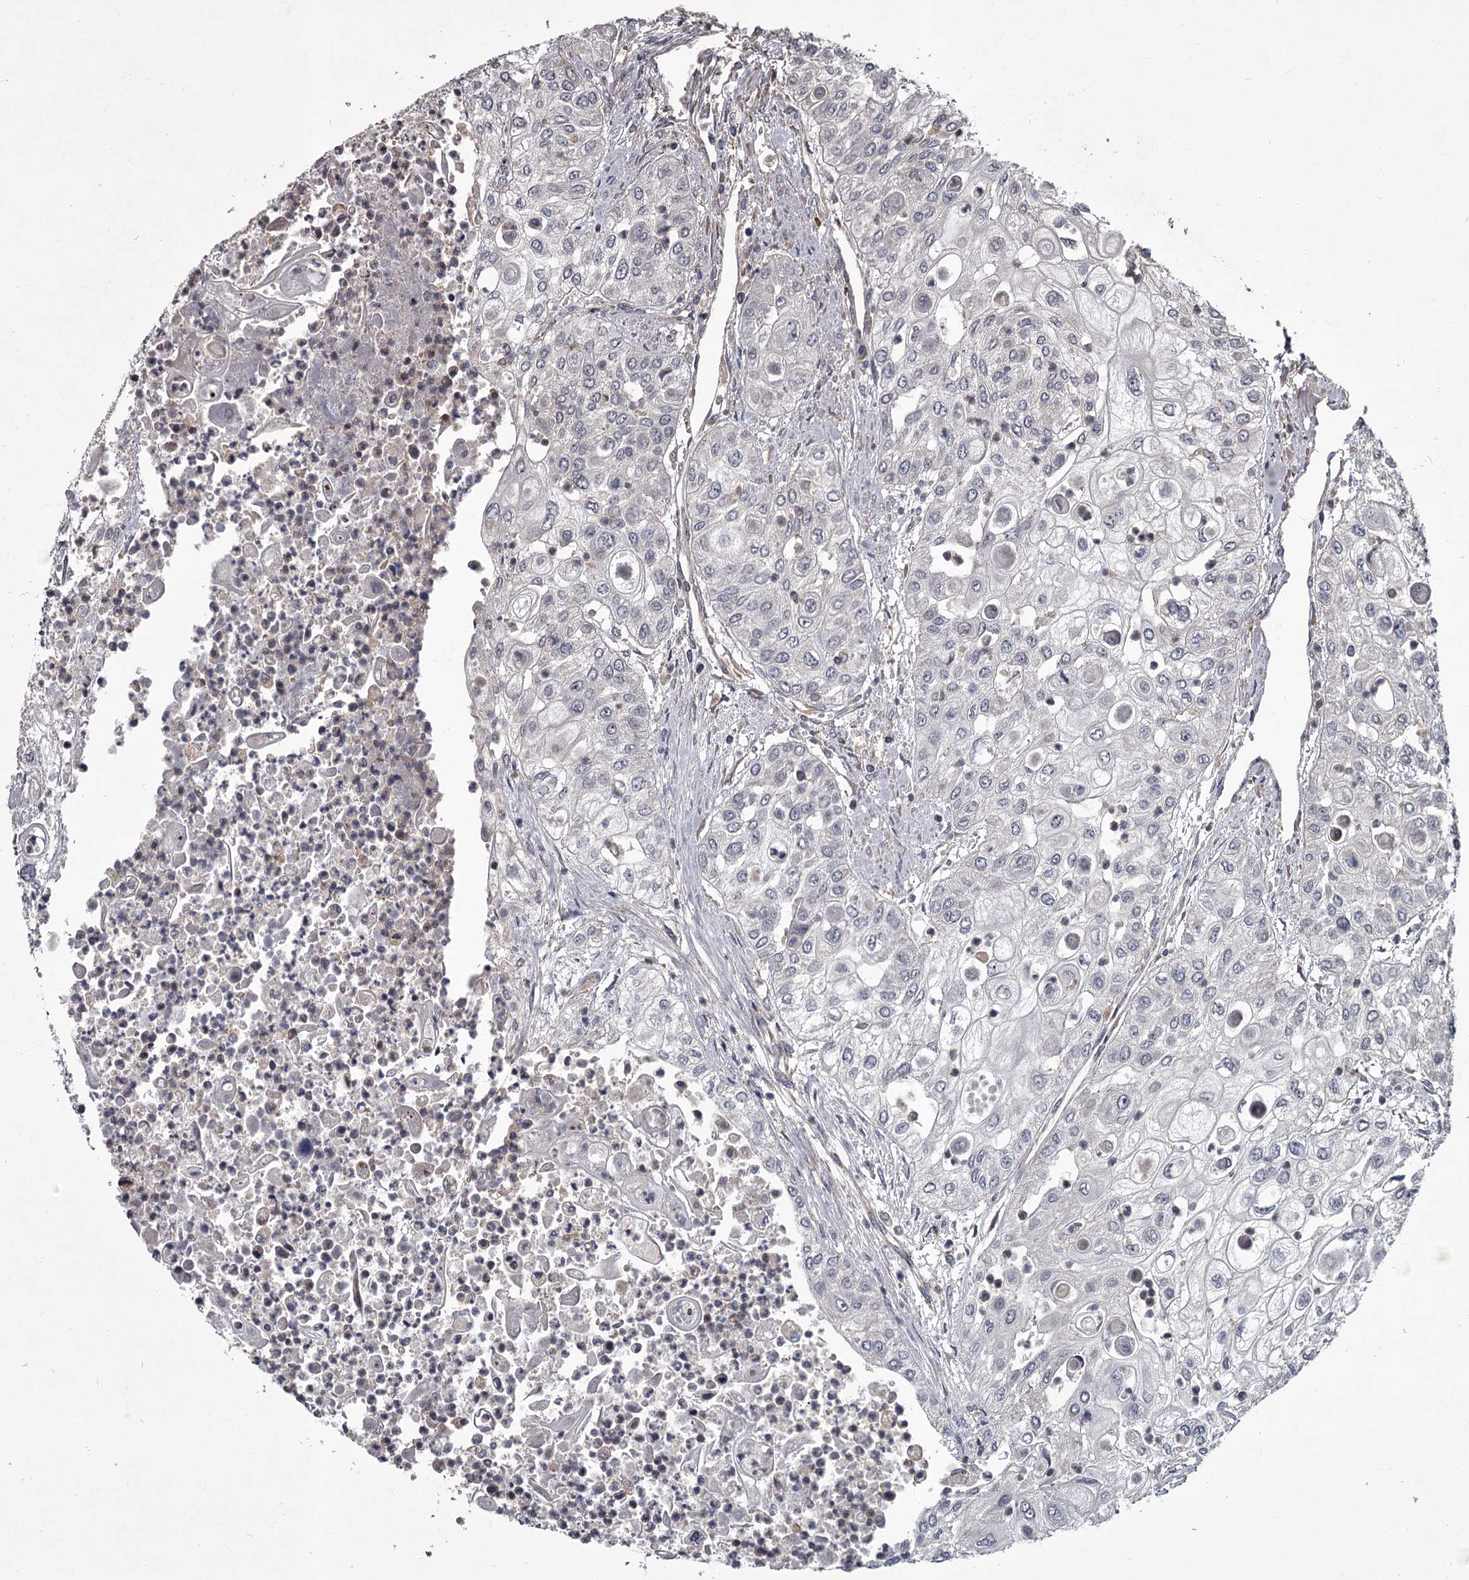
{"staining": {"intensity": "negative", "quantity": "none", "location": "none"}, "tissue": "urothelial cancer", "cell_type": "Tumor cells", "image_type": "cancer", "snomed": [{"axis": "morphology", "description": "Urothelial carcinoma, High grade"}, {"axis": "topography", "description": "Urinary bladder"}], "caption": "DAB immunohistochemical staining of urothelial cancer demonstrates no significant expression in tumor cells.", "gene": "UNC93B1", "patient": {"sex": "female", "age": 79}}